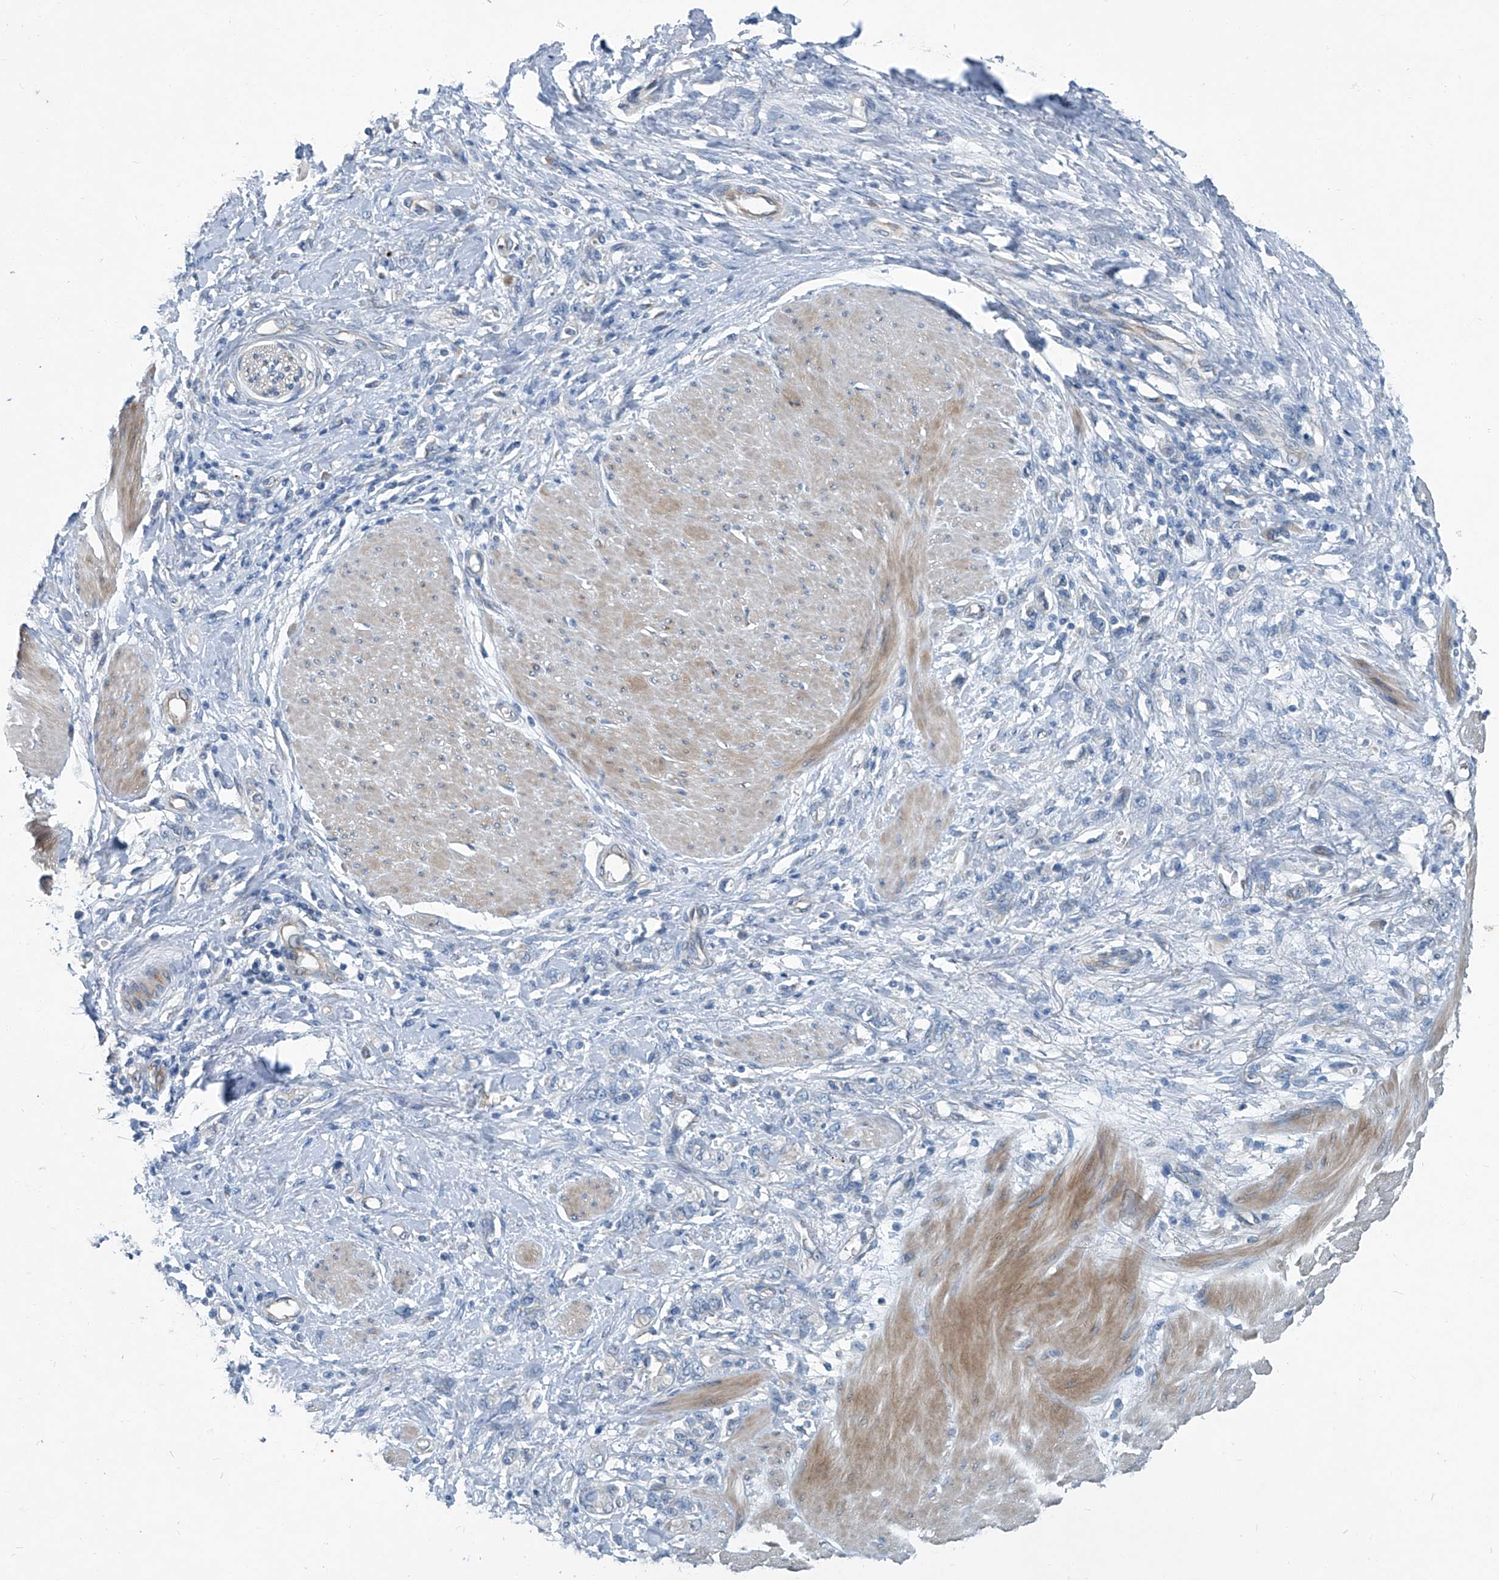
{"staining": {"intensity": "negative", "quantity": "none", "location": "none"}, "tissue": "stomach cancer", "cell_type": "Tumor cells", "image_type": "cancer", "snomed": [{"axis": "morphology", "description": "Adenocarcinoma, NOS"}, {"axis": "topography", "description": "Stomach"}], "caption": "There is no significant staining in tumor cells of adenocarcinoma (stomach).", "gene": "SLC26A11", "patient": {"sex": "female", "age": 76}}